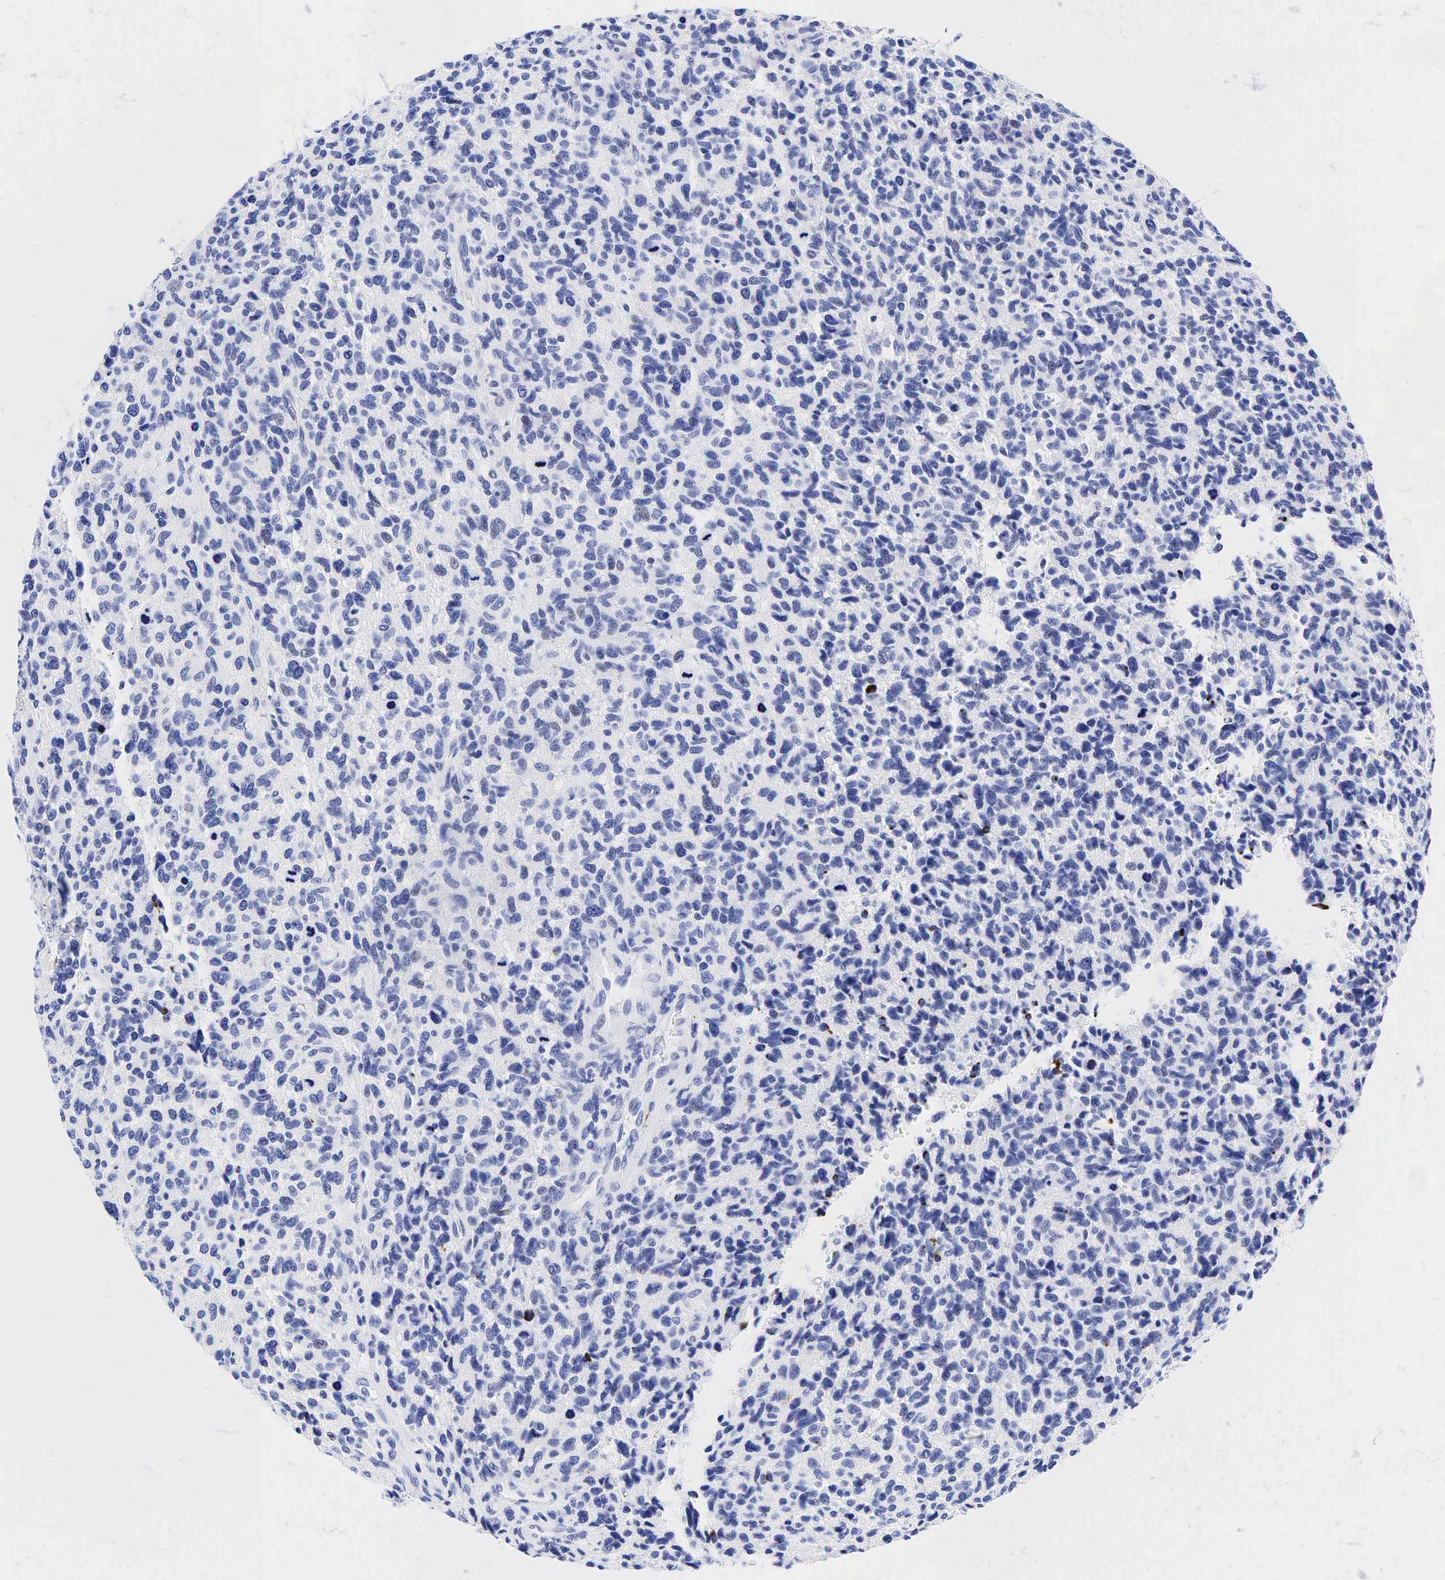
{"staining": {"intensity": "negative", "quantity": "none", "location": "none"}, "tissue": "glioma", "cell_type": "Tumor cells", "image_type": "cancer", "snomed": [{"axis": "morphology", "description": "Glioma, malignant, High grade"}, {"axis": "topography", "description": "Brain"}], "caption": "This is a photomicrograph of IHC staining of glioma, which shows no positivity in tumor cells. (DAB IHC, high magnification).", "gene": "CD79A", "patient": {"sex": "male", "age": 77}}